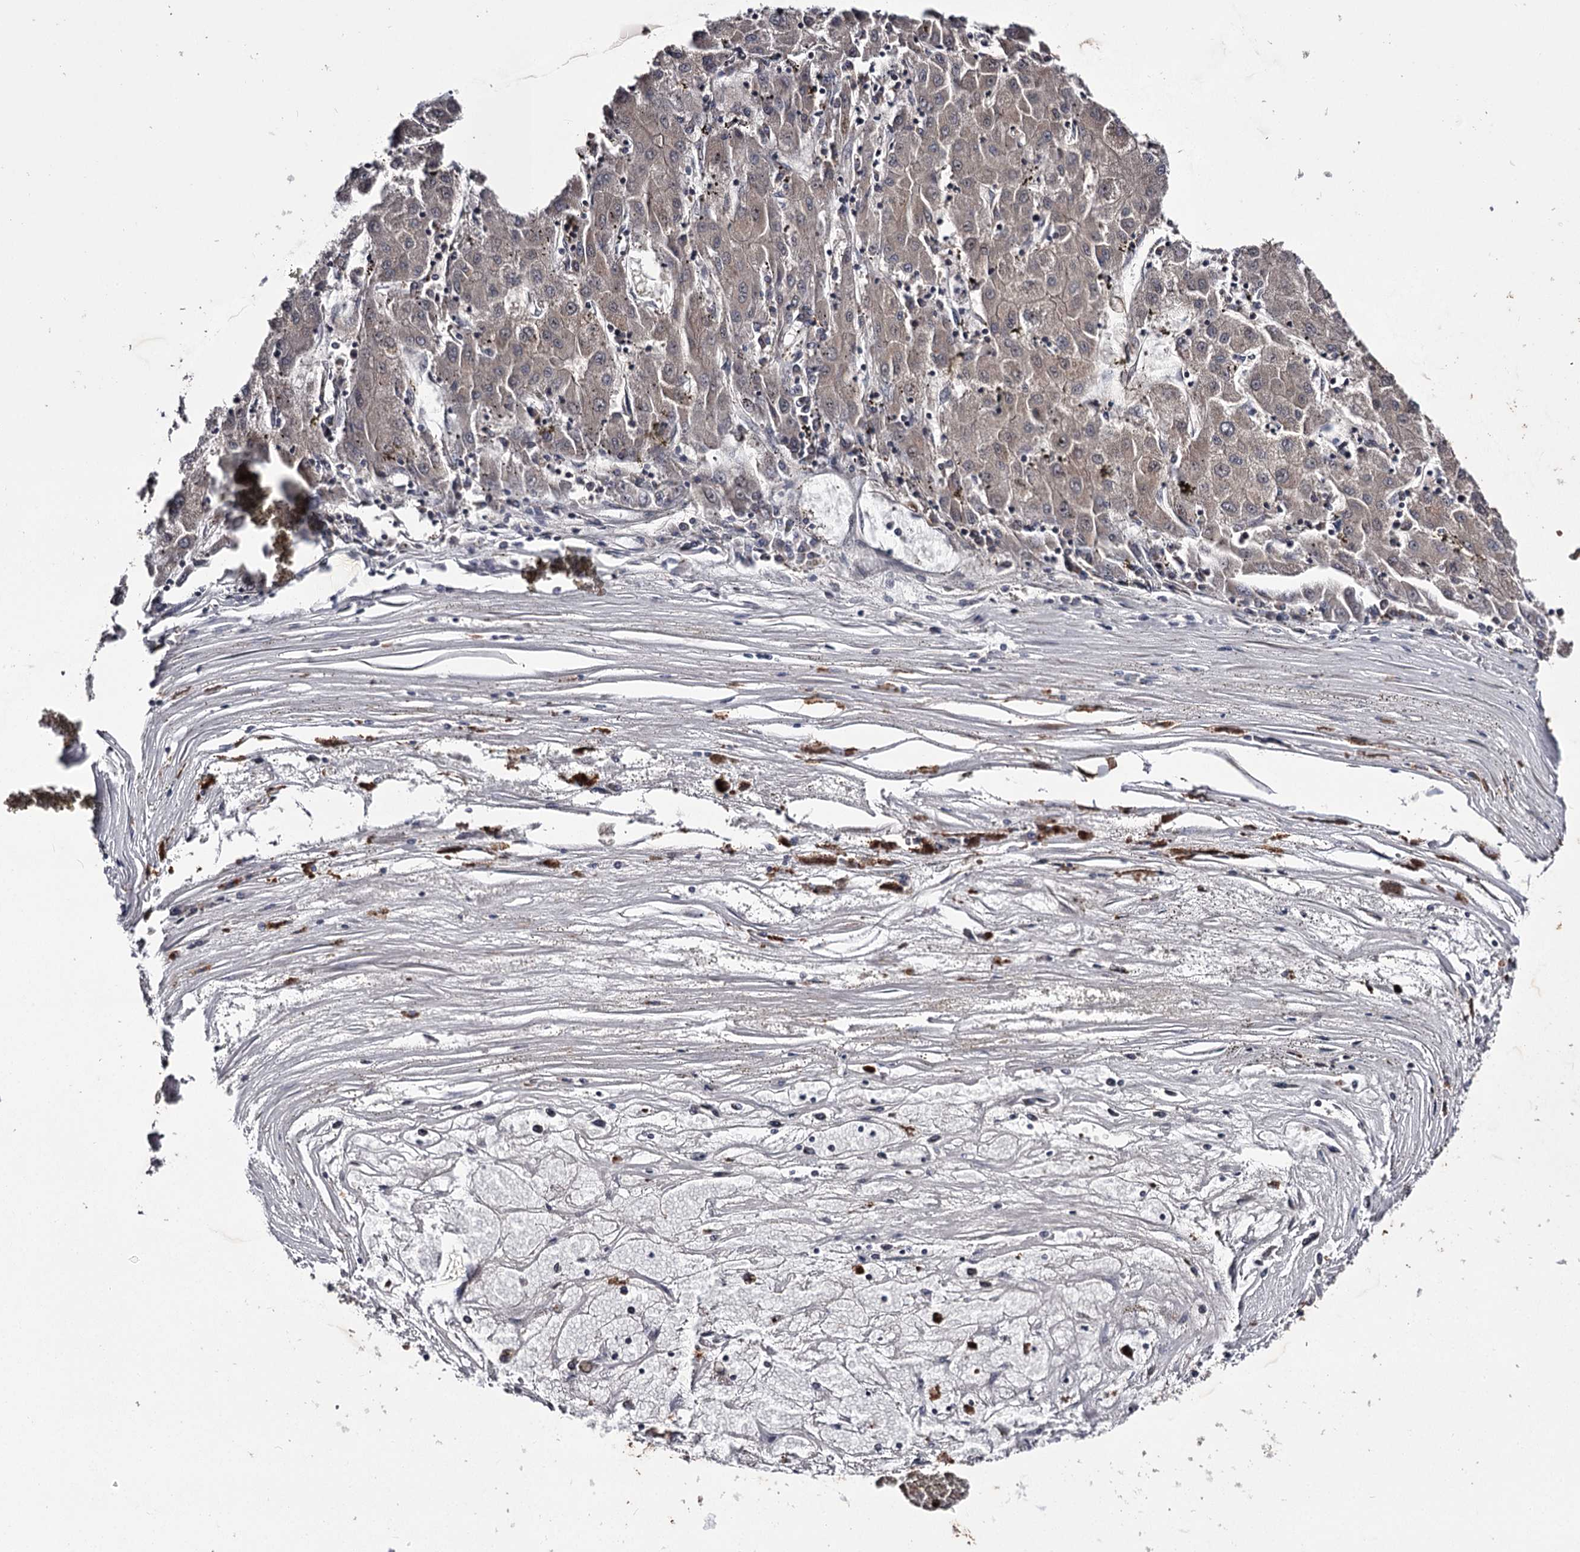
{"staining": {"intensity": "moderate", "quantity": ">75%", "location": "cytoplasmic/membranous"}, "tissue": "liver cancer", "cell_type": "Tumor cells", "image_type": "cancer", "snomed": [{"axis": "morphology", "description": "Carcinoma, Hepatocellular, NOS"}, {"axis": "topography", "description": "Liver"}], "caption": "Approximately >75% of tumor cells in human liver cancer exhibit moderate cytoplasmic/membranous protein positivity as visualized by brown immunohistochemical staining.", "gene": "RASSF6", "patient": {"sex": "male", "age": 72}}